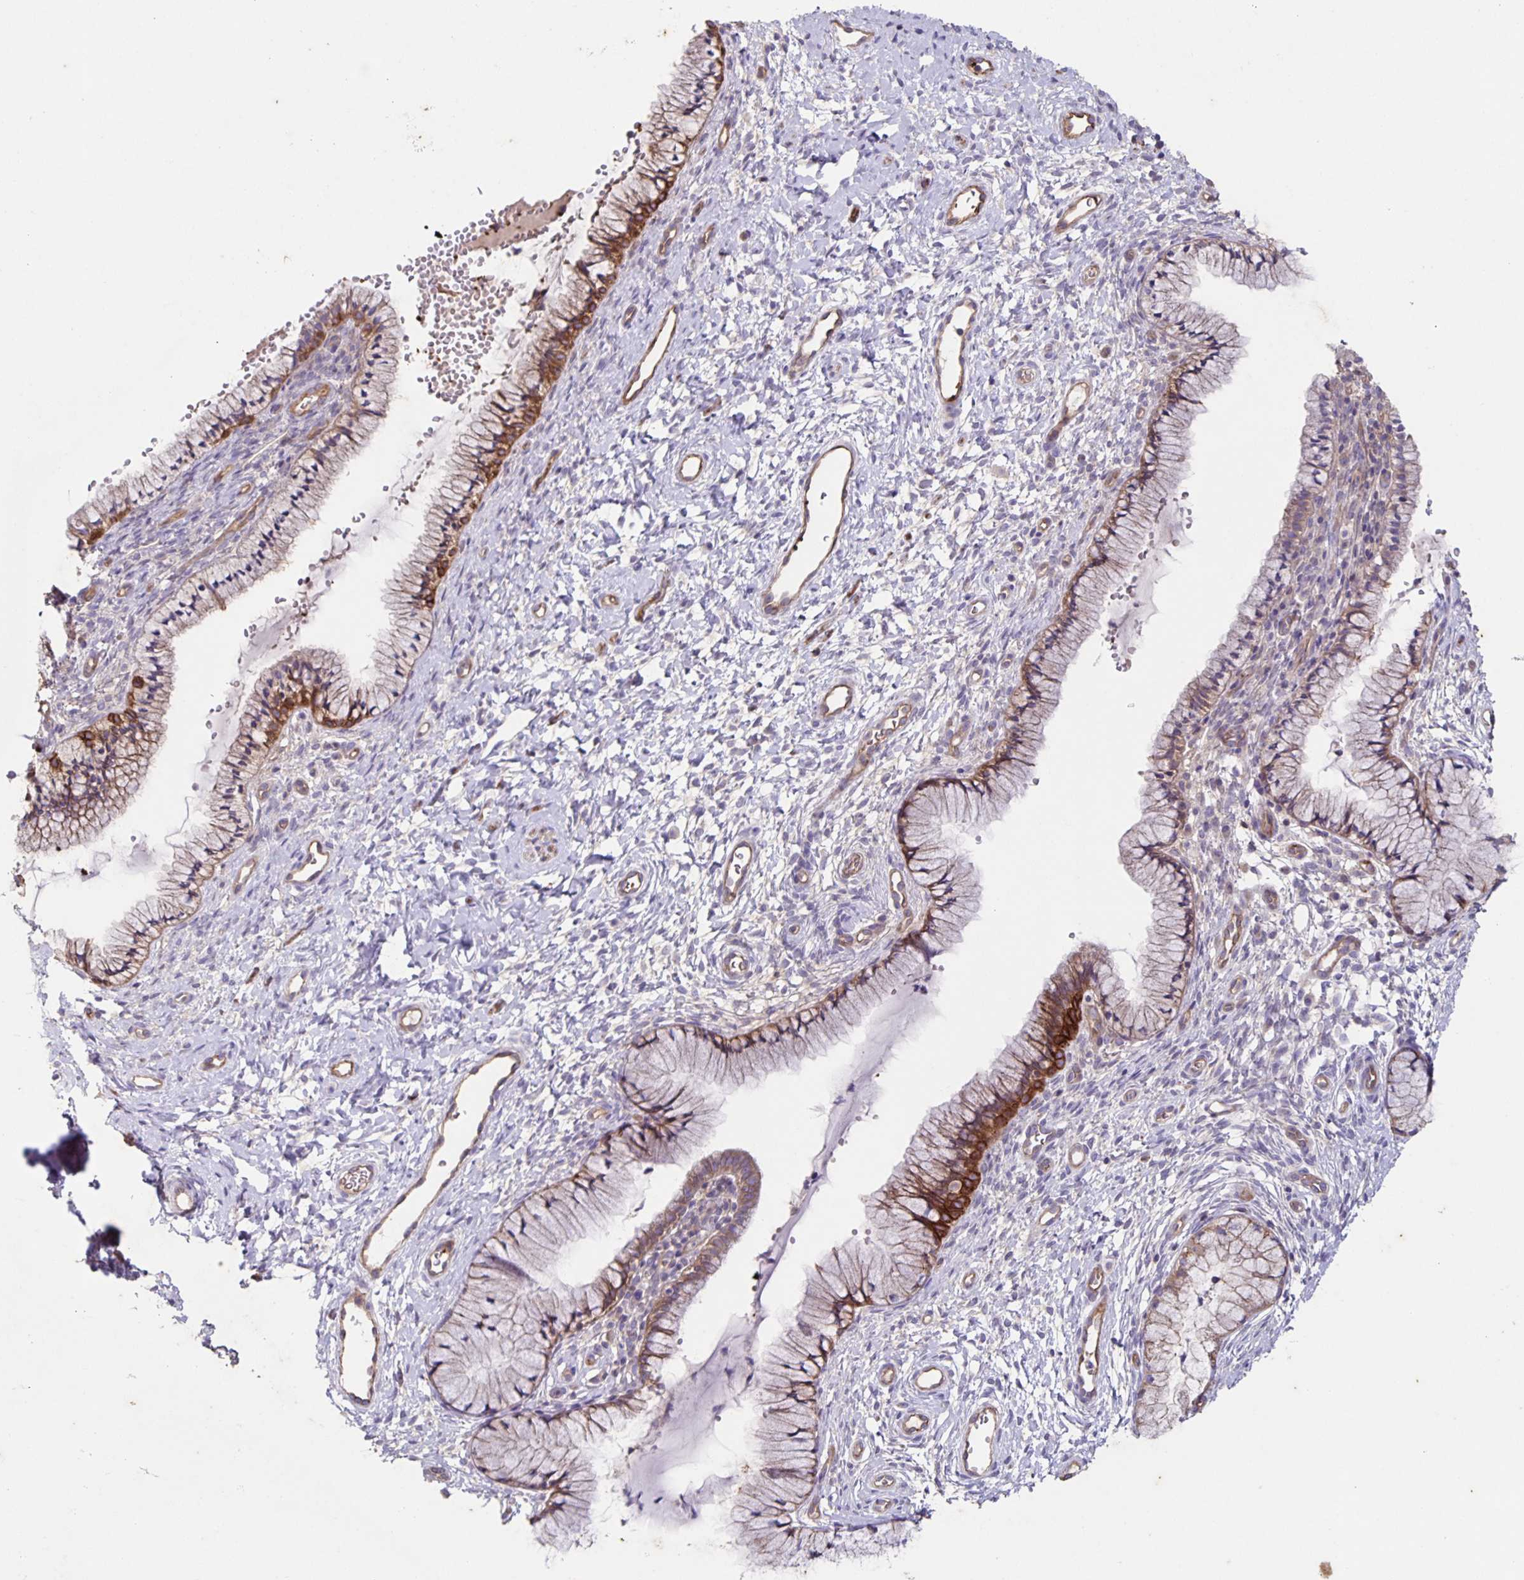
{"staining": {"intensity": "strong", "quantity": "<25%", "location": "cytoplasmic/membranous"}, "tissue": "cervix", "cell_type": "Glandular cells", "image_type": "normal", "snomed": [{"axis": "morphology", "description": "Normal tissue, NOS"}, {"axis": "topography", "description": "Cervix"}], "caption": "Immunohistochemical staining of normal human cervix reveals medium levels of strong cytoplasmic/membranous positivity in approximately <25% of glandular cells. (IHC, brightfield microscopy, high magnification).", "gene": "ITGA2", "patient": {"sex": "female", "age": 36}}